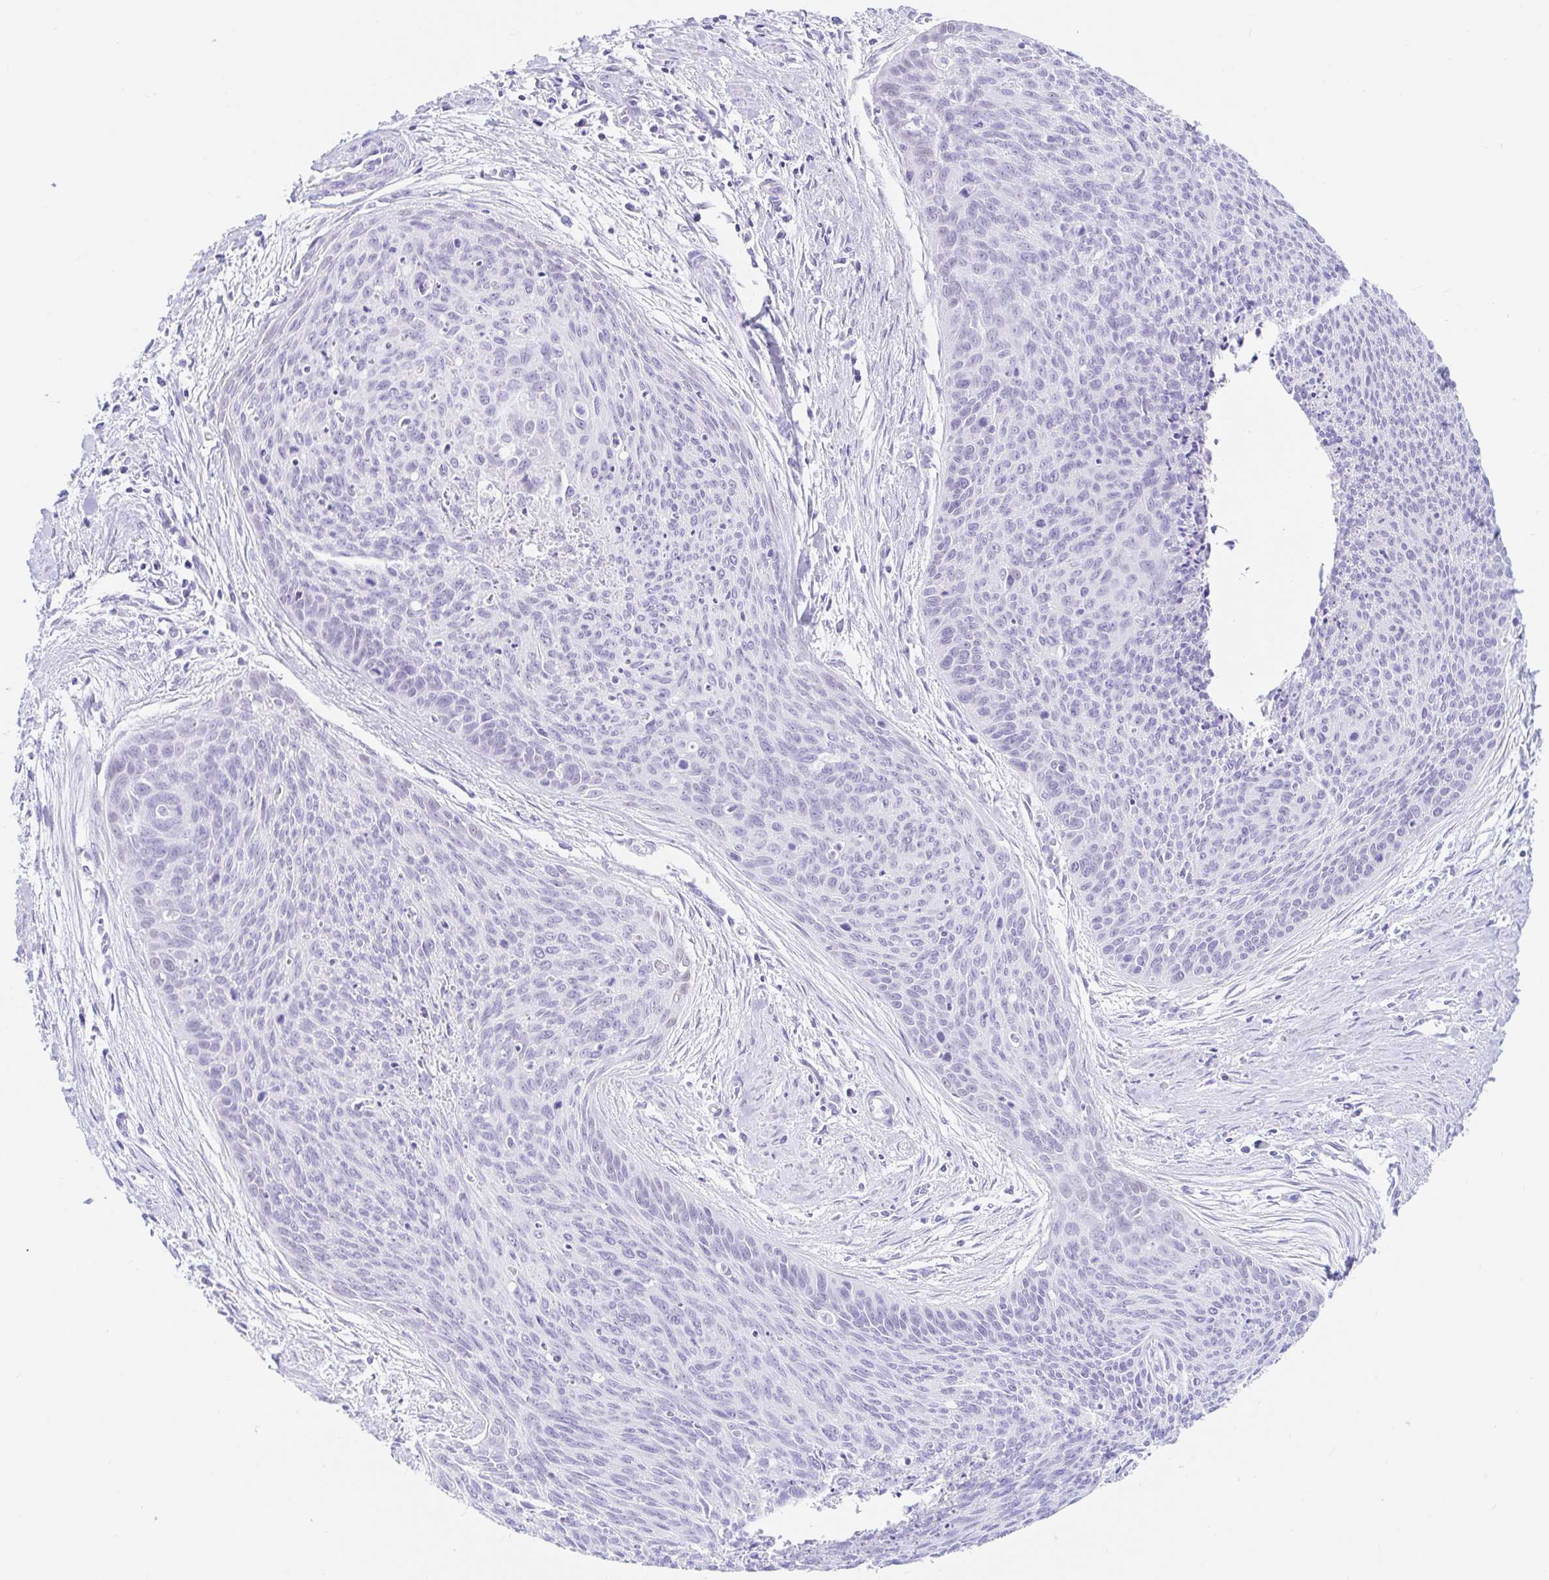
{"staining": {"intensity": "negative", "quantity": "none", "location": "none"}, "tissue": "cervical cancer", "cell_type": "Tumor cells", "image_type": "cancer", "snomed": [{"axis": "morphology", "description": "Squamous cell carcinoma, NOS"}, {"axis": "topography", "description": "Cervix"}], "caption": "This is an IHC photomicrograph of human cervical cancer. There is no expression in tumor cells.", "gene": "OR6T1", "patient": {"sex": "female", "age": 55}}